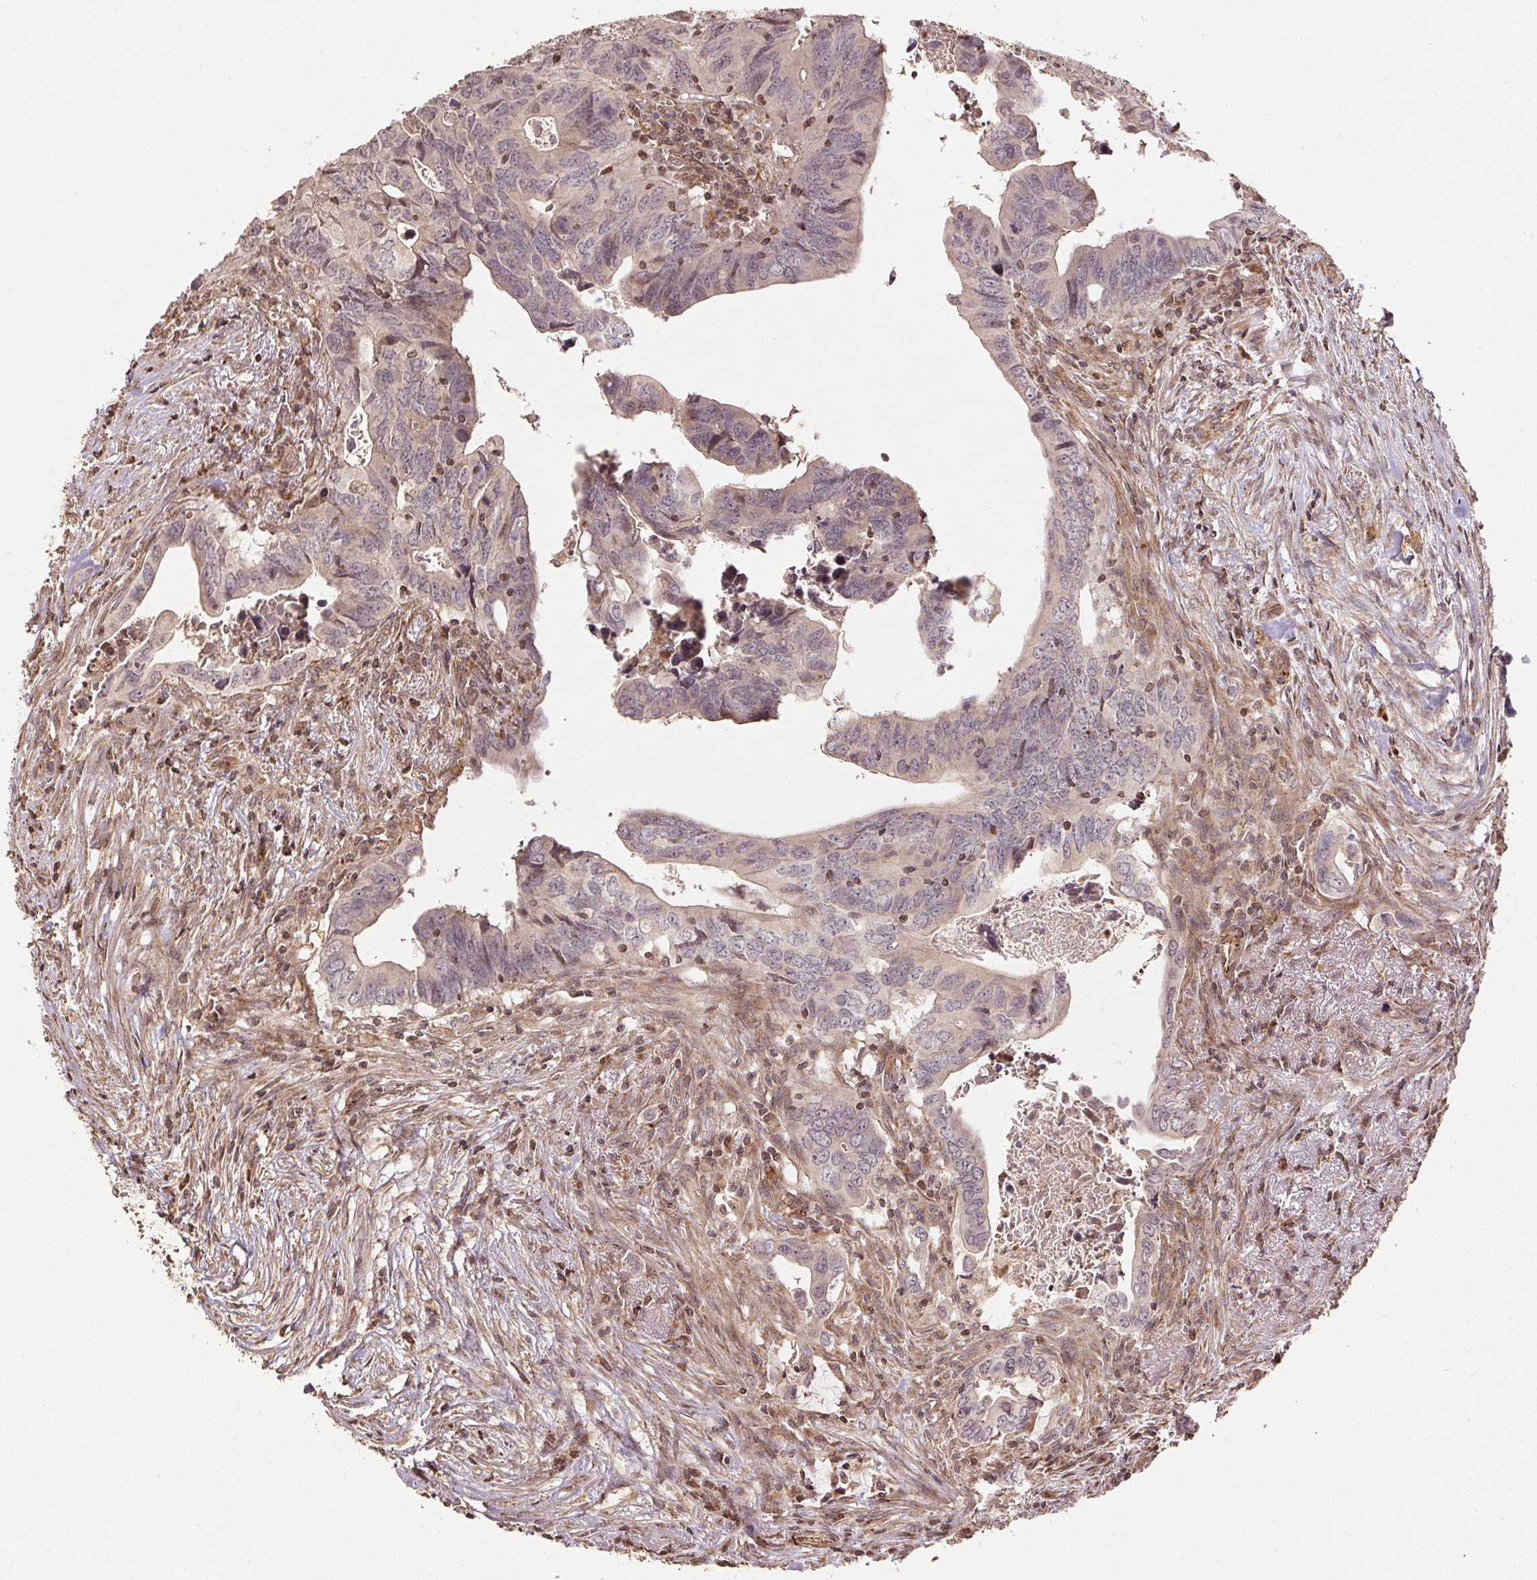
{"staining": {"intensity": "weak", "quantity": "25%-75%", "location": "cytoplasmic/membranous"}, "tissue": "colorectal cancer", "cell_type": "Tumor cells", "image_type": "cancer", "snomed": [{"axis": "morphology", "description": "Adenocarcinoma, NOS"}, {"axis": "topography", "description": "Colon"}], "caption": "Immunohistochemical staining of human colorectal cancer reveals low levels of weak cytoplasmic/membranous positivity in about 25%-75% of tumor cells.", "gene": "SPRED2", "patient": {"sex": "female", "age": 82}}